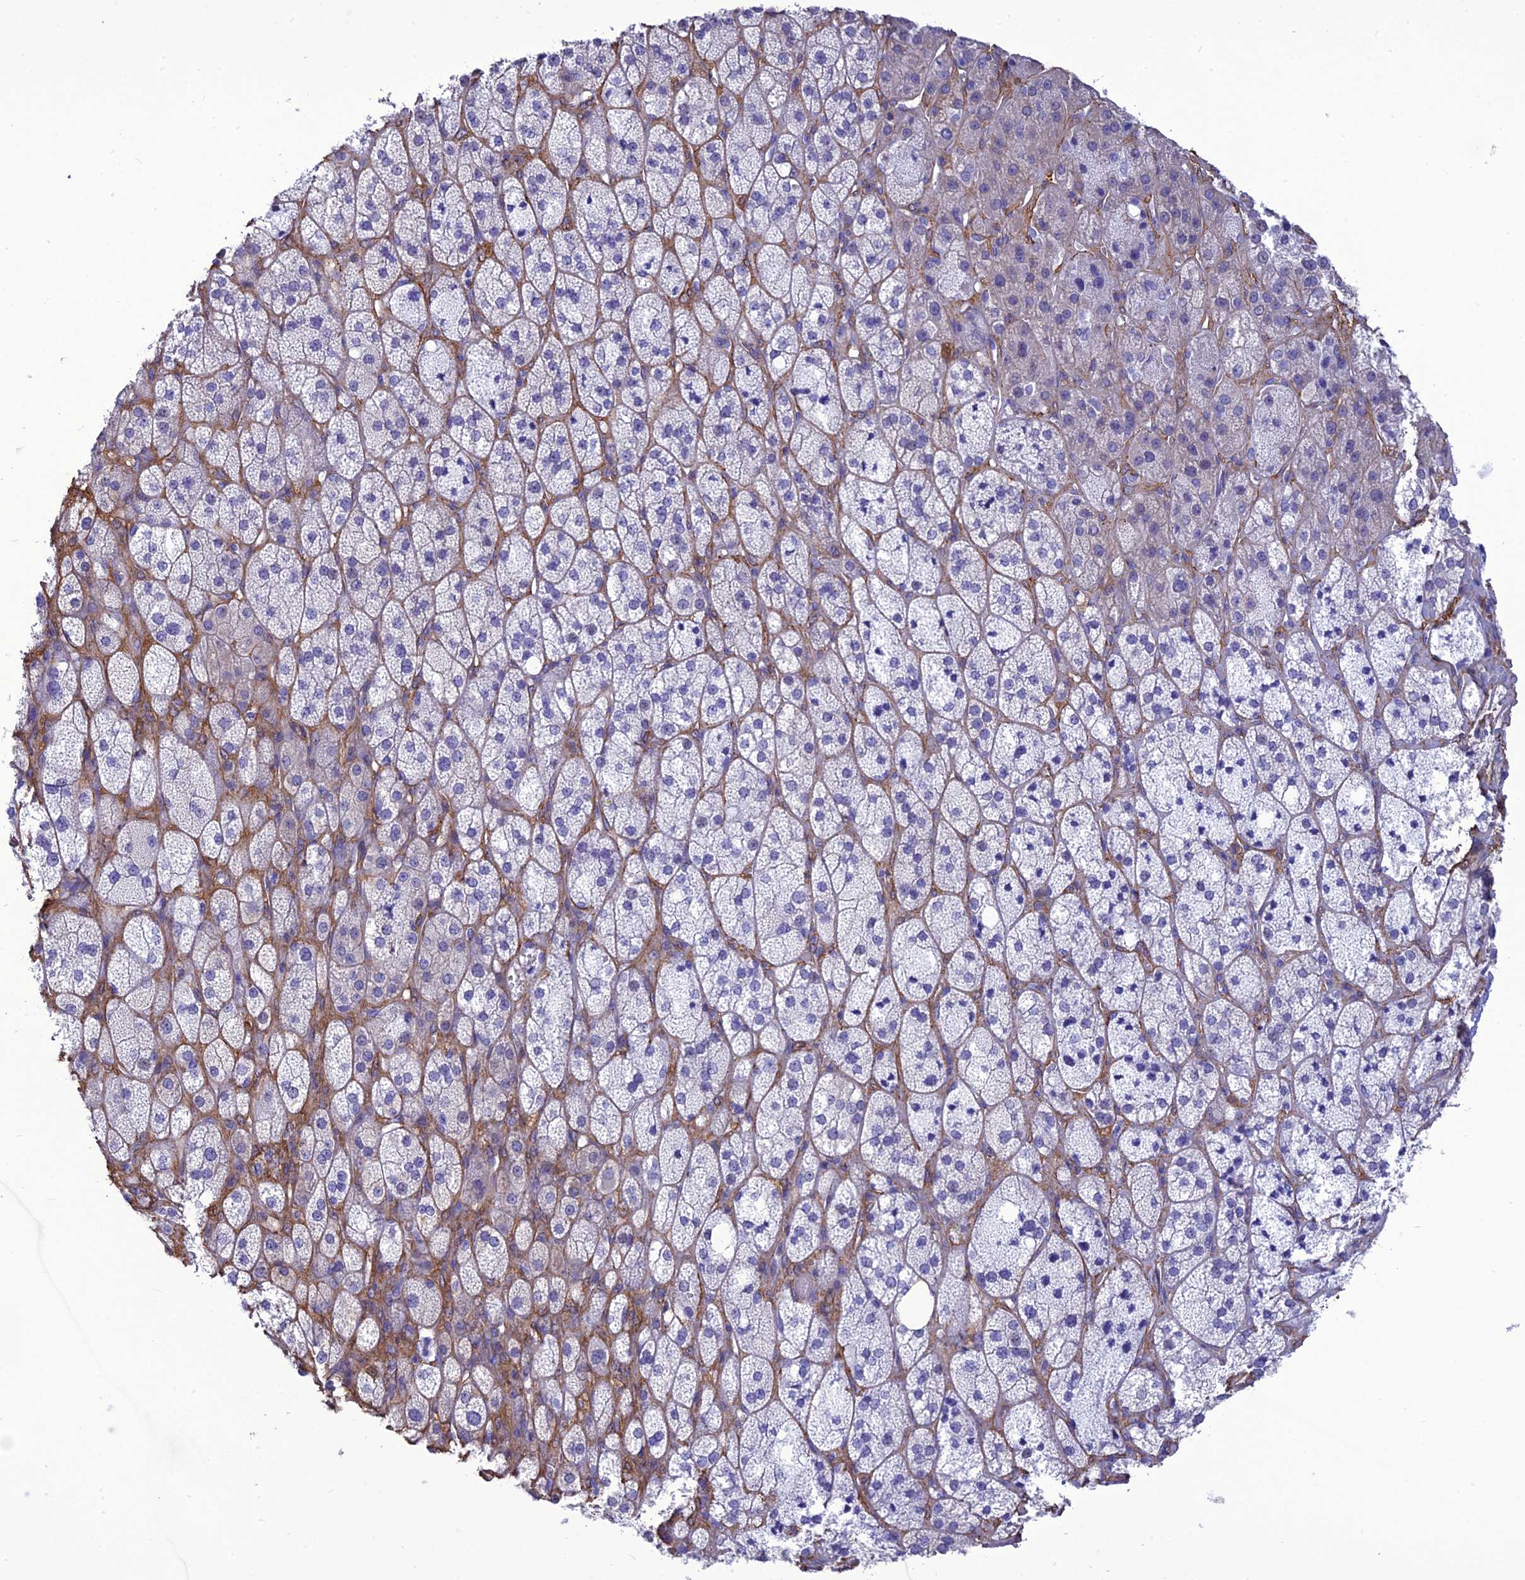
{"staining": {"intensity": "negative", "quantity": "none", "location": "none"}, "tissue": "adrenal gland", "cell_type": "Glandular cells", "image_type": "normal", "snomed": [{"axis": "morphology", "description": "Normal tissue, NOS"}, {"axis": "topography", "description": "Adrenal gland"}], "caption": "This is a micrograph of IHC staining of benign adrenal gland, which shows no positivity in glandular cells.", "gene": "NKD1", "patient": {"sex": "male", "age": 61}}